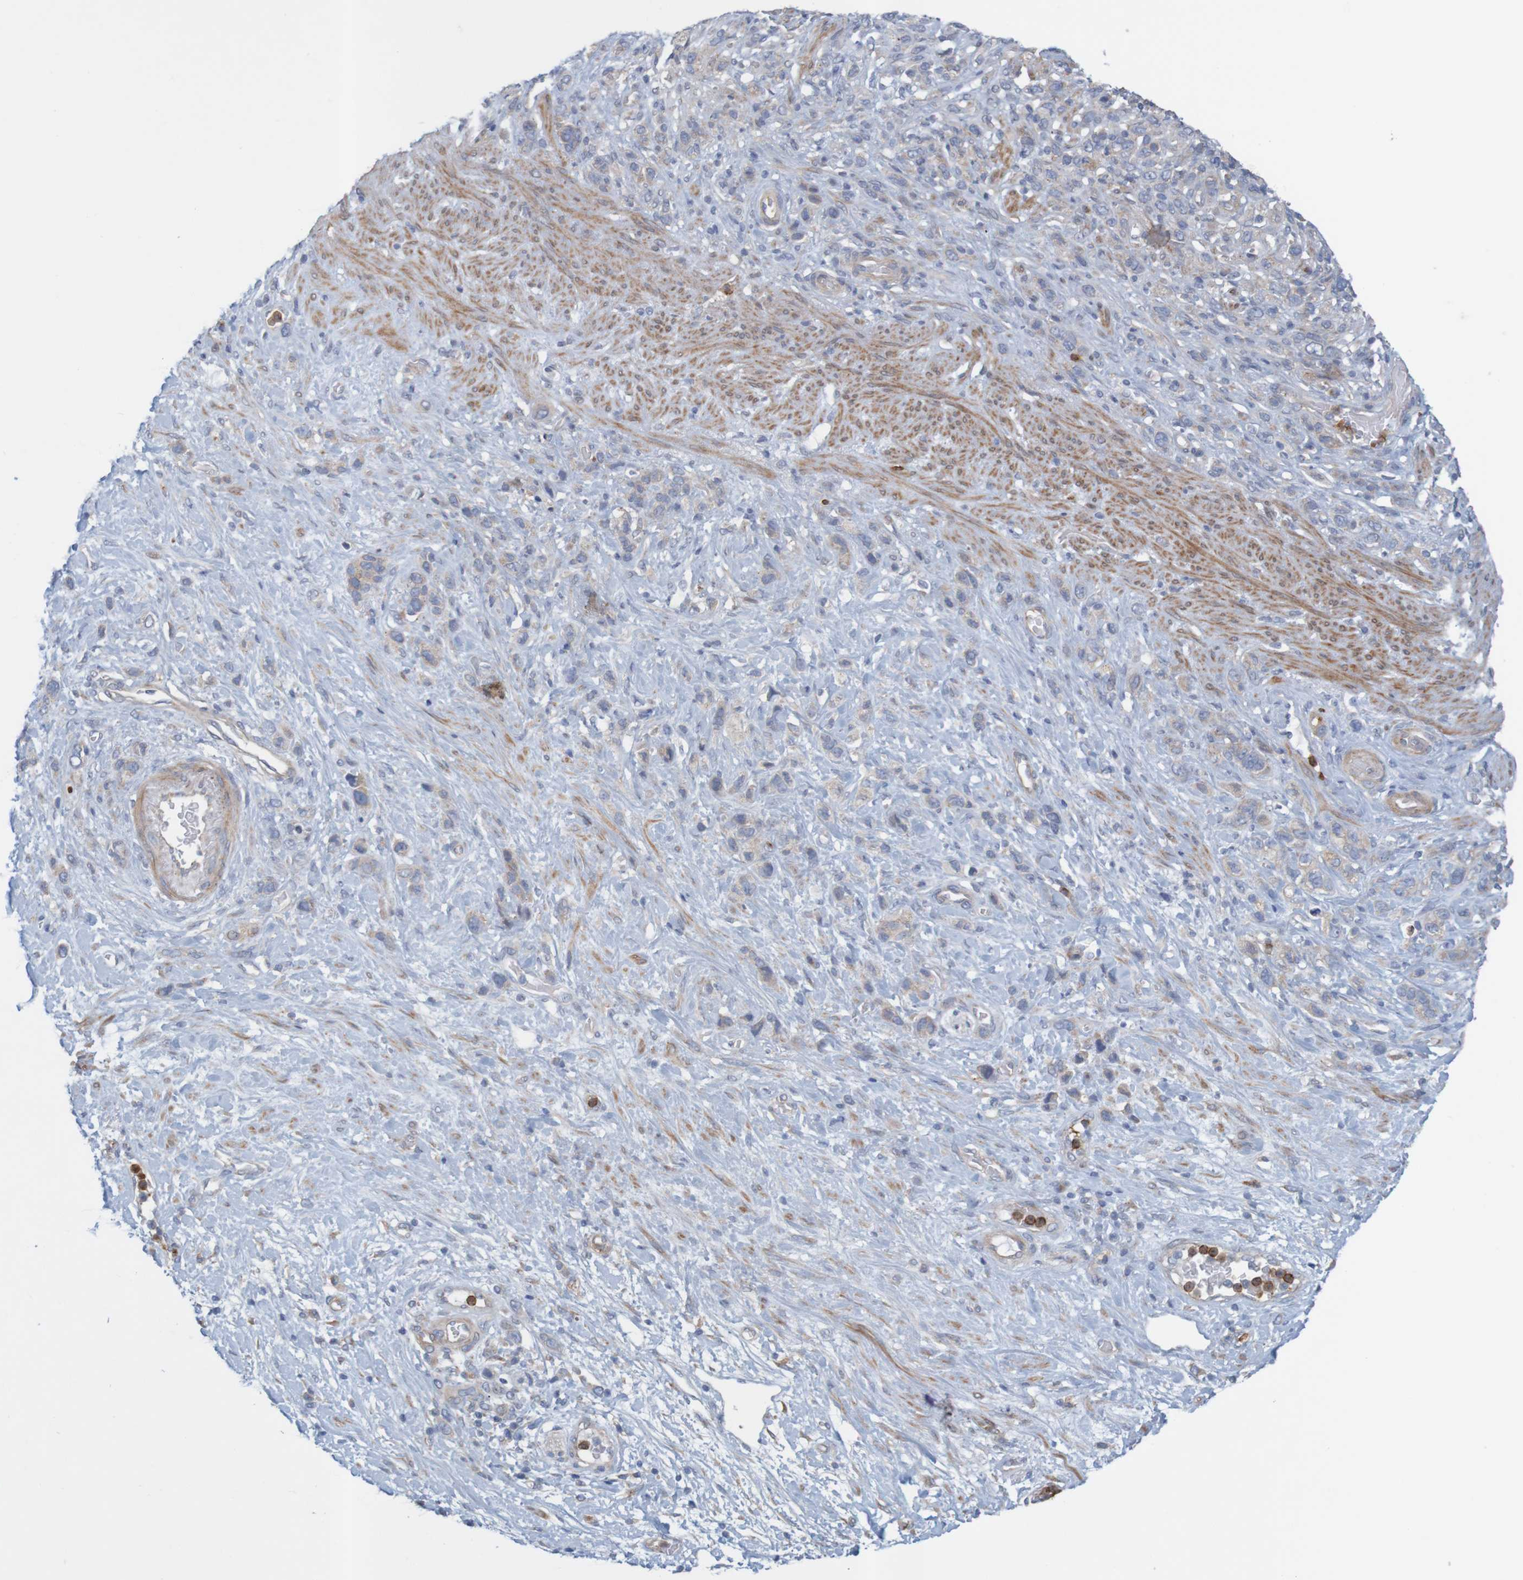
{"staining": {"intensity": "weak", "quantity": ">75%", "location": "cytoplasmic/membranous"}, "tissue": "stomach cancer", "cell_type": "Tumor cells", "image_type": "cancer", "snomed": [{"axis": "morphology", "description": "Adenocarcinoma, NOS"}, {"axis": "morphology", "description": "Adenocarcinoma, High grade"}, {"axis": "topography", "description": "Stomach, upper"}, {"axis": "topography", "description": "Stomach, lower"}], "caption": "A high-resolution histopathology image shows IHC staining of stomach cancer (adenocarcinoma), which shows weak cytoplasmic/membranous staining in about >75% of tumor cells.", "gene": "KRT23", "patient": {"sex": "female", "age": 65}}